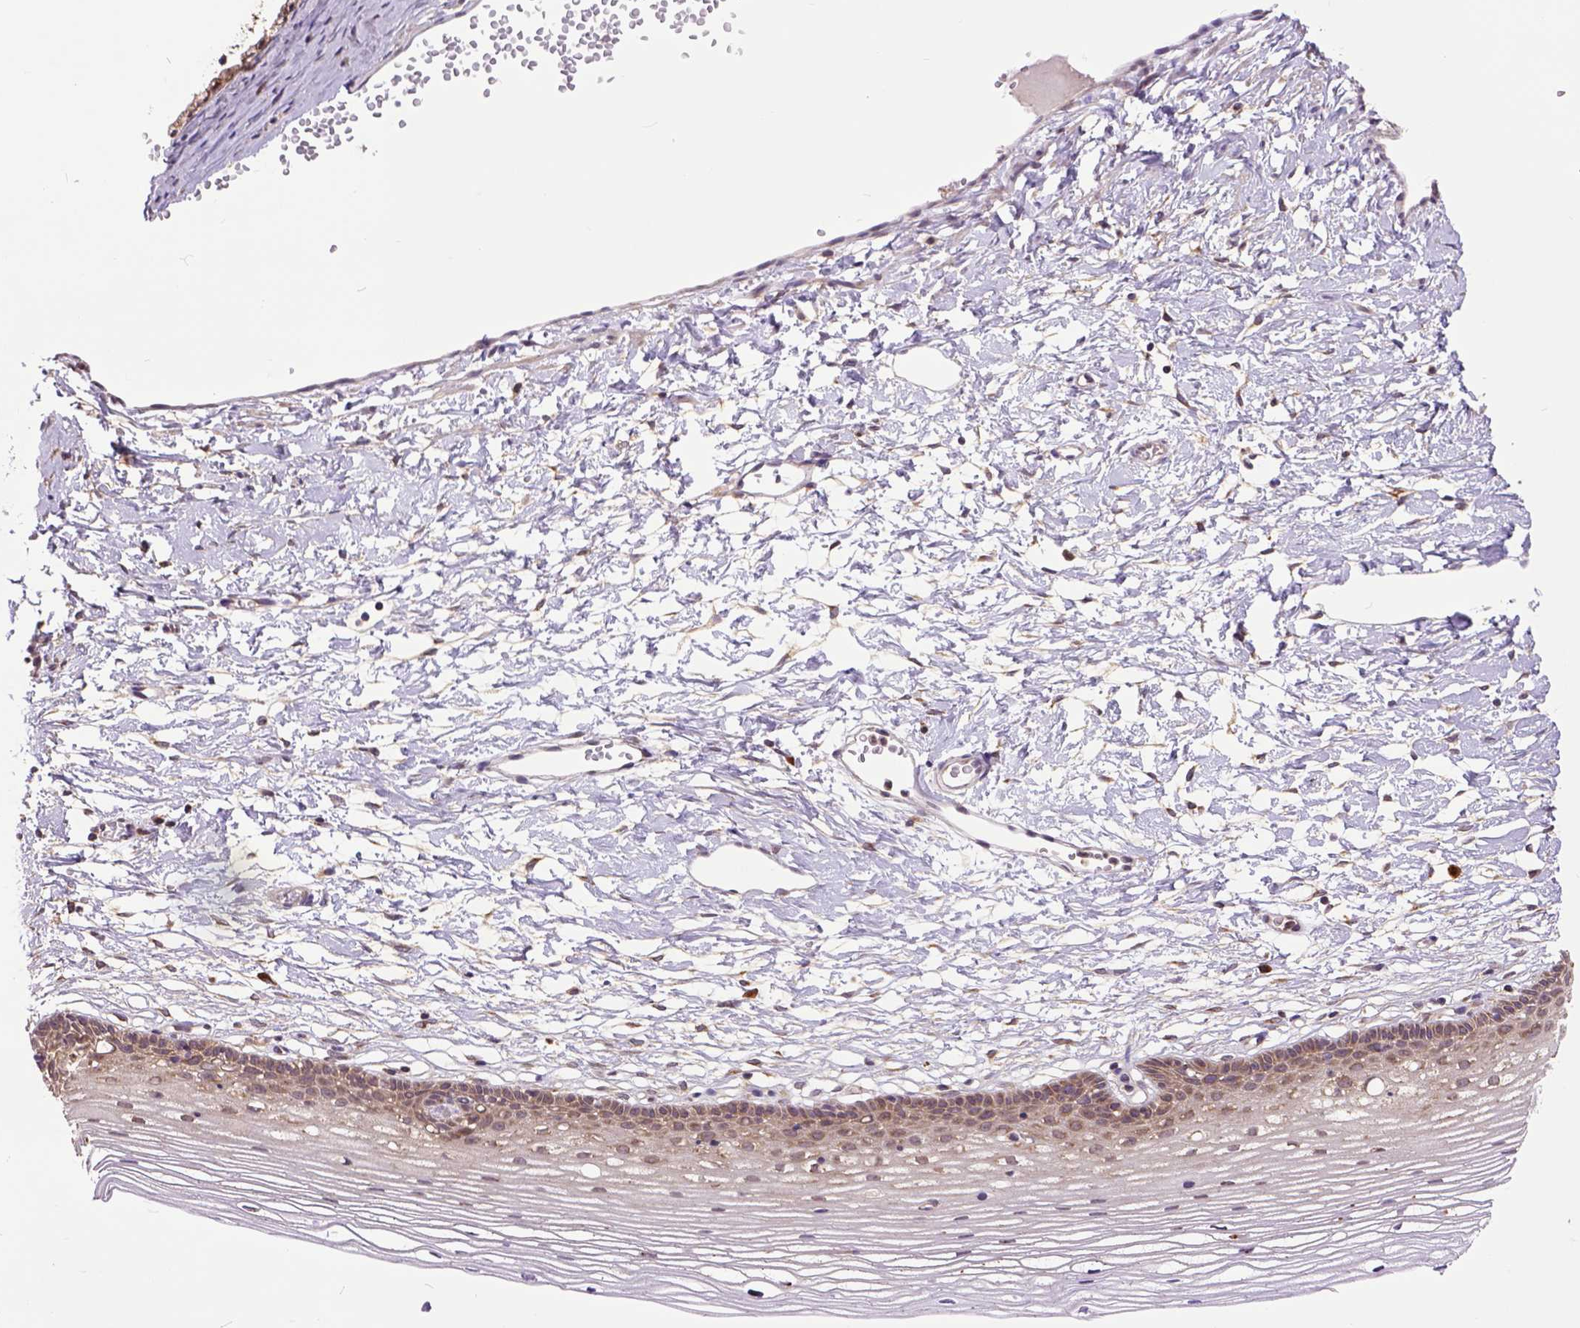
{"staining": {"intensity": "strong", "quantity": ">75%", "location": "cytoplasmic/membranous"}, "tissue": "cervix", "cell_type": "Glandular cells", "image_type": "normal", "snomed": [{"axis": "morphology", "description": "Normal tissue, NOS"}, {"axis": "topography", "description": "Cervix"}], "caption": "Immunohistochemistry (IHC) (DAB (3,3'-diaminobenzidine)) staining of normal cervix shows strong cytoplasmic/membranous protein staining in approximately >75% of glandular cells.", "gene": "ARL1", "patient": {"sex": "female", "age": 40}}